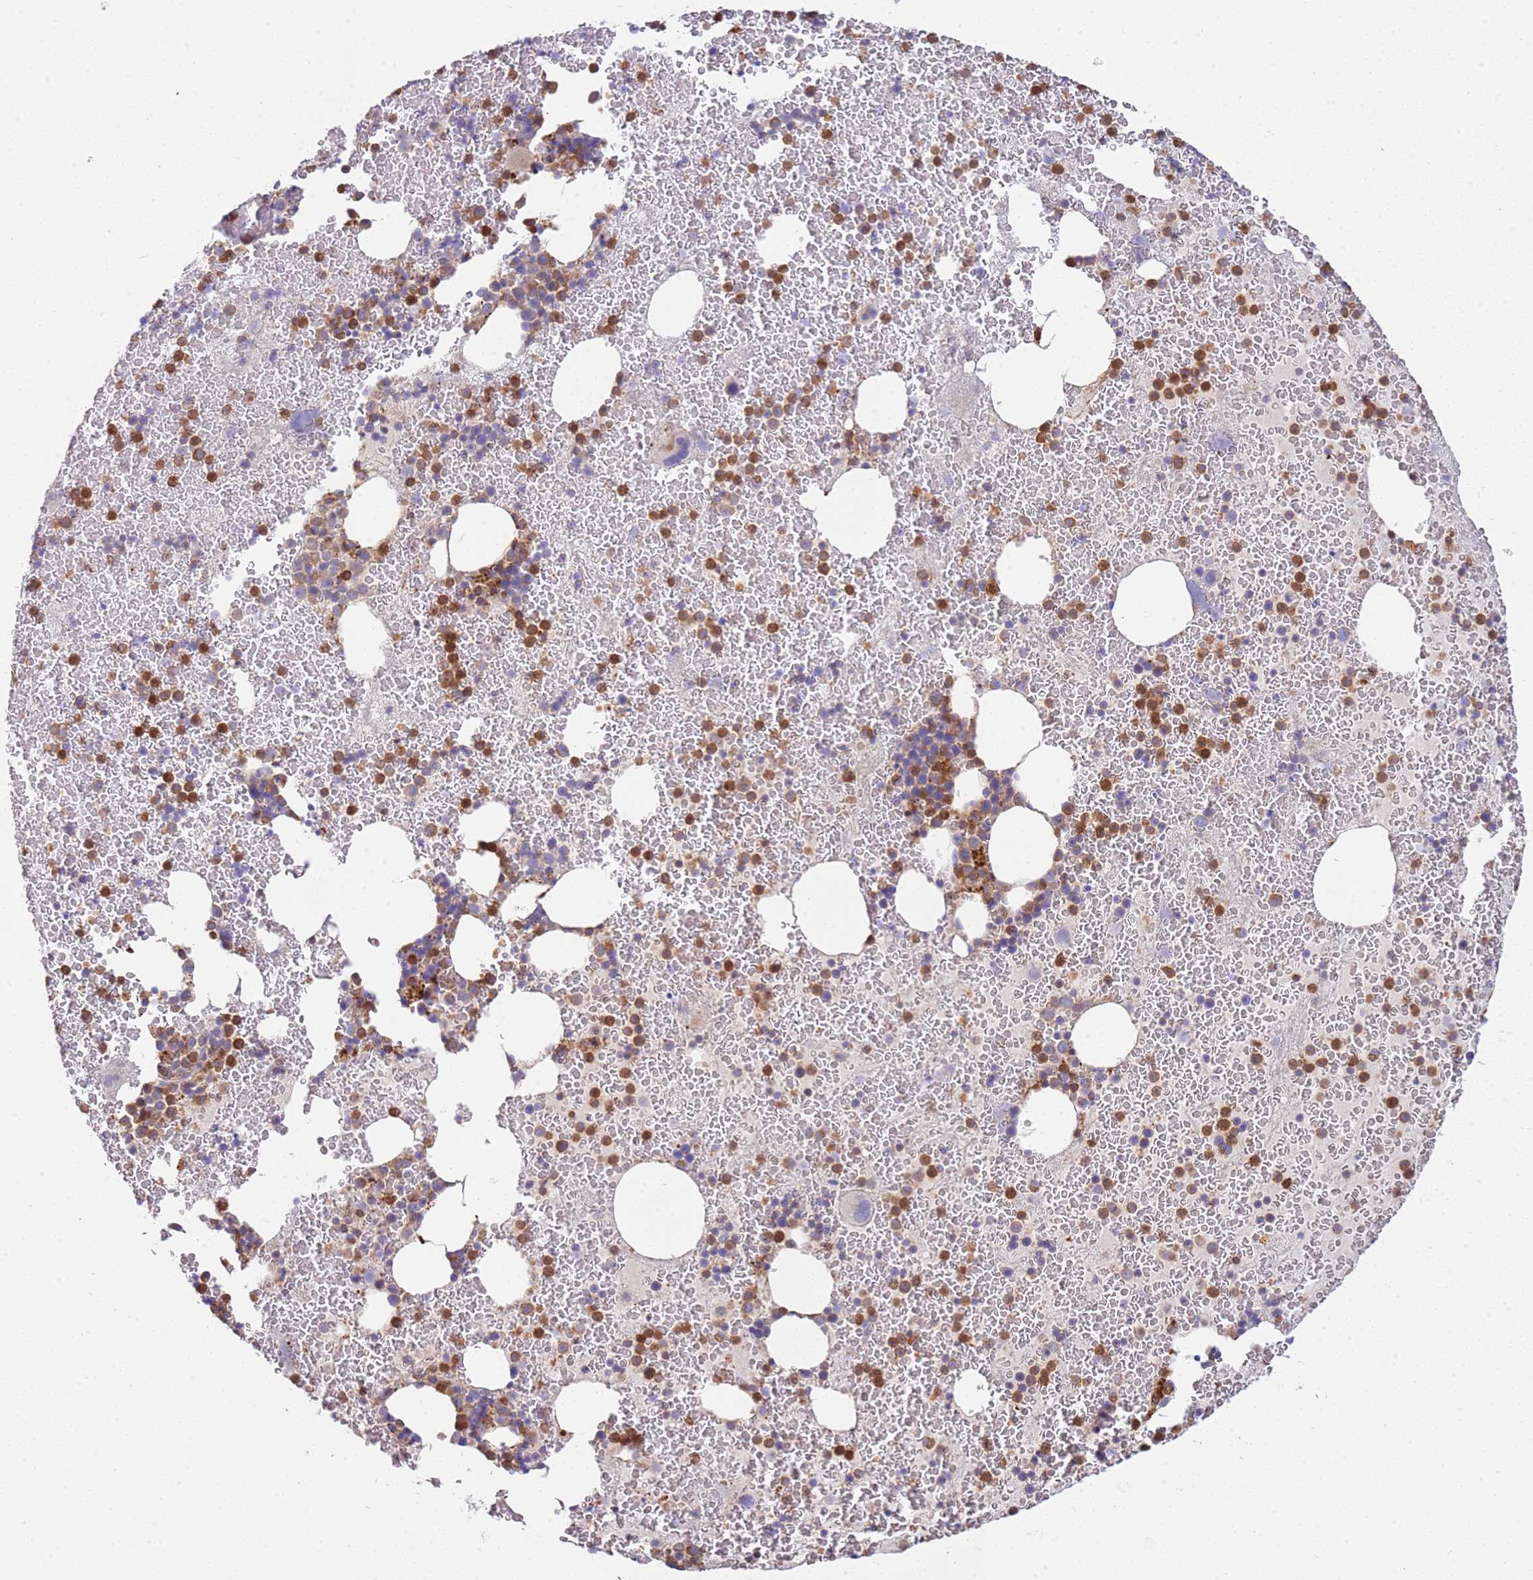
{"staining": {"intensity": "moderate", "quantity": "25%-75%", "location": "cytoplasmic/membranous"}, "tissue": "bone marrow", "cell_type": "Hematopoietic cells", "image_type": "normal", "snomed": [{"axis": "morphology", "description": "Normal tissue, NOS"}, {"axis": "topography", "description": "Bone marrow"}], "caption": "The histopathology image displays staining of benign bone marrow, revealing moderate cytoplasmic/membranous protein positivity (brown color) within hematopoietic cells.", "gene": "TTPAL", "patient": {"sex": "male", "age": 26}}